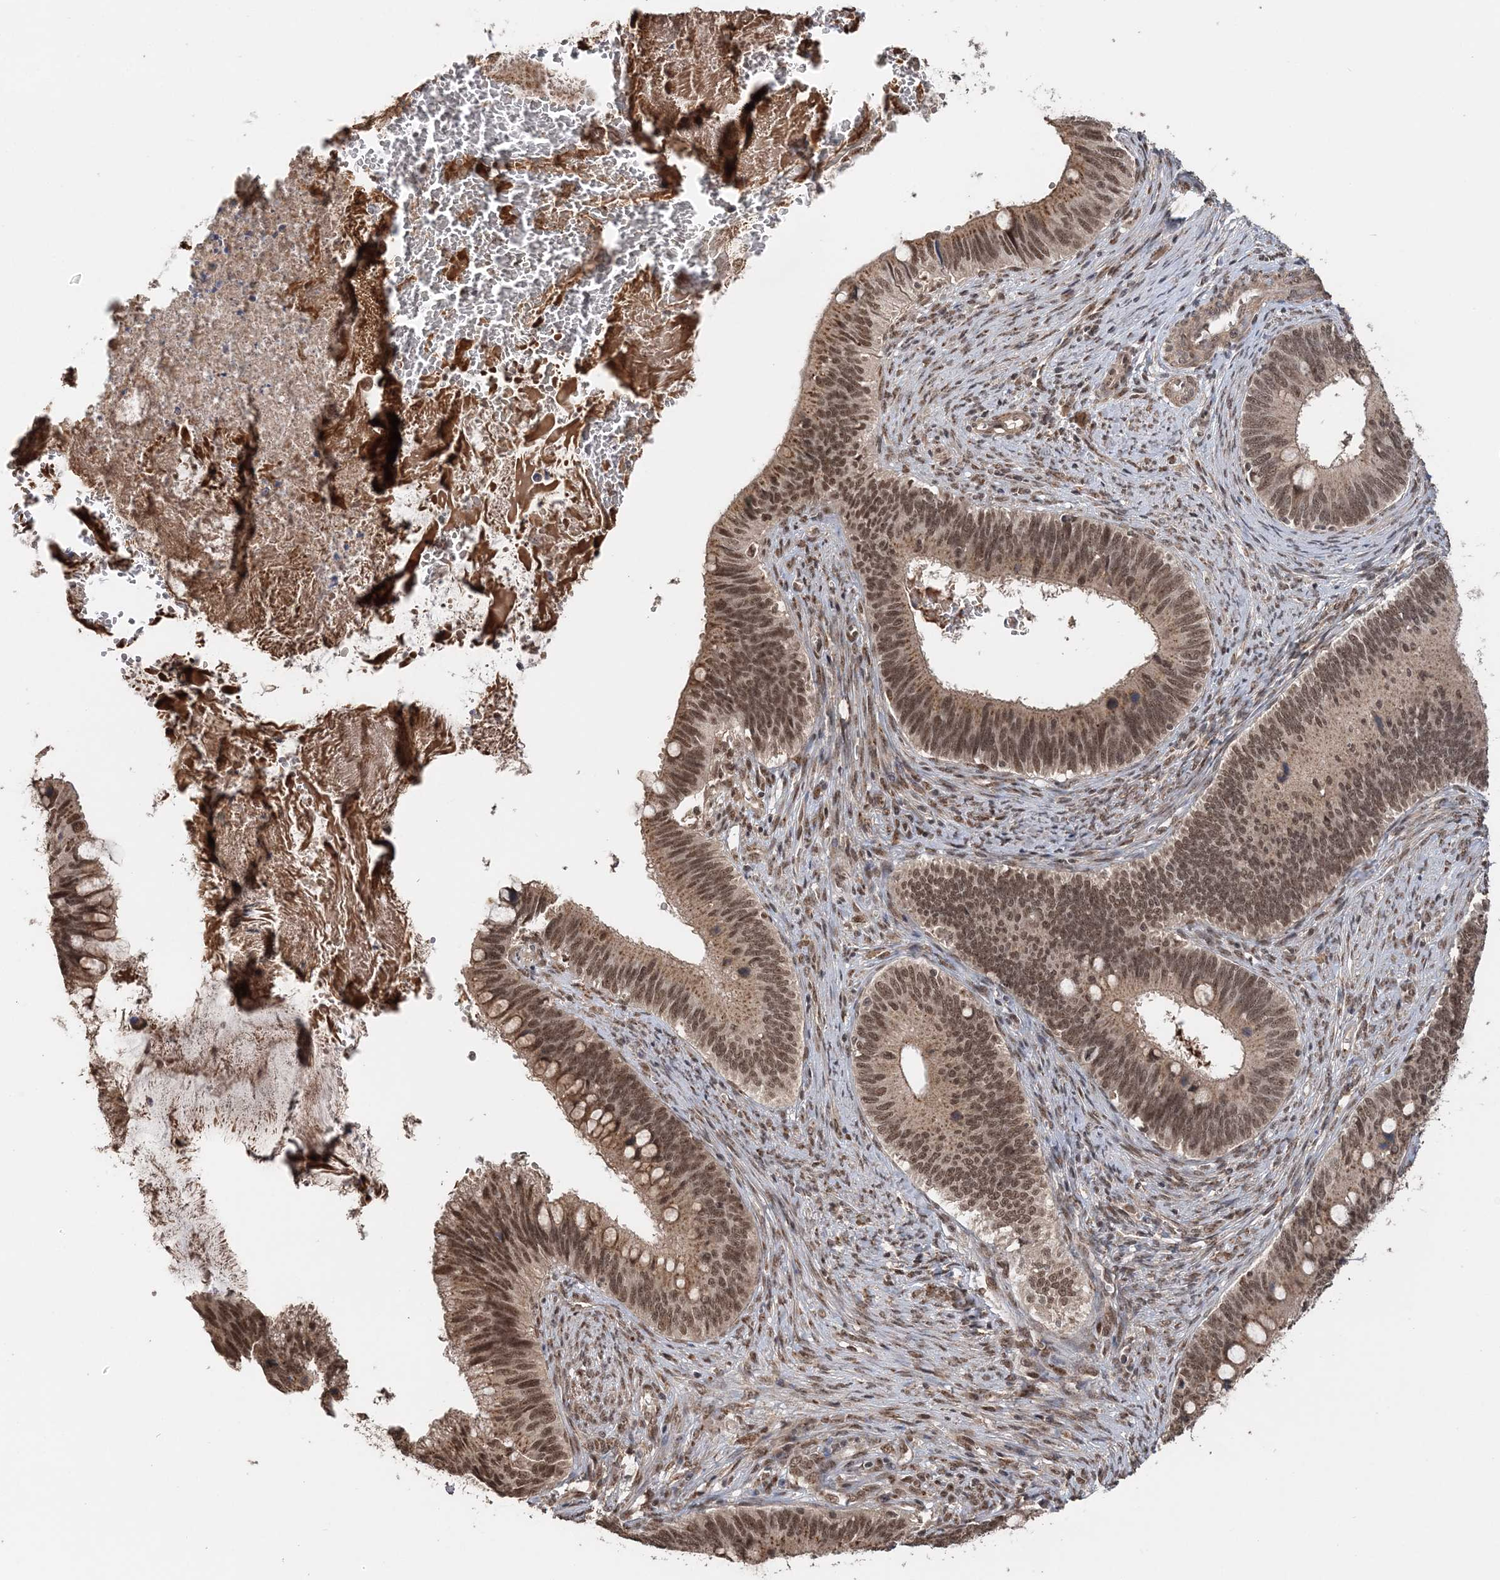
{"staining": {"intensity": "moderate", "quantity": ">75%", "location": "cytoplasmic/membranous,nuclear"}, "tissue": "cervical cancer", "cell_type": "Tumor cells", "image_type": "cancer", "snomed": [{"axis": "morphology", "description": "Adenocarcinoma, NOS"}, {"axis": "topography", "description": "Cervix"}], "caption": "Cervical cancer (adenocarcinoma) stained with a brown dye shows moderate cytoplasmic/membranous and nuclear positive staining in about >75% of tumor cells.", "gene": "TSHZ2", "patient": {"sex": "female", "age": 42}}